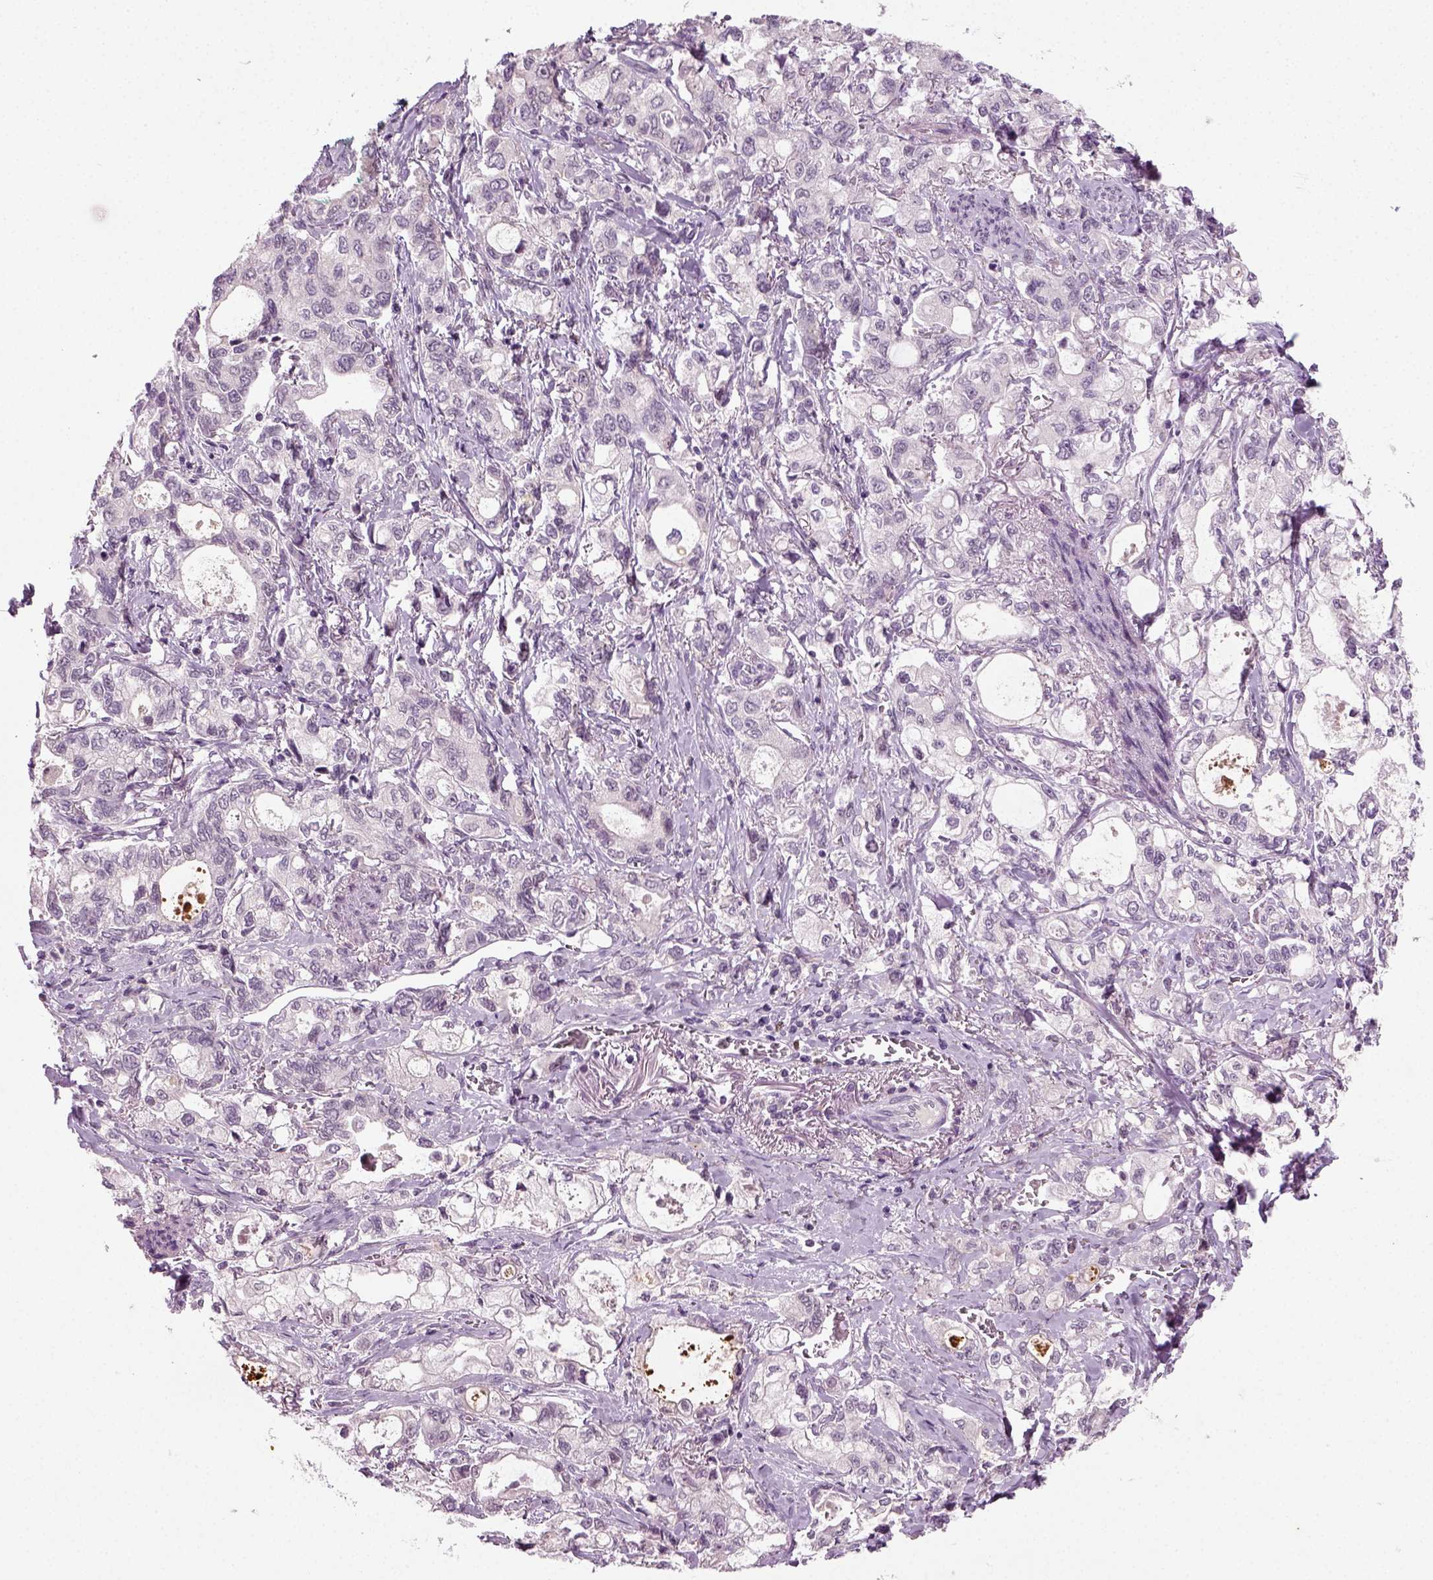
{"staining": {"intensity": "negative", "quantity": "none", "location": "none"}, "tissue": "stomach cancer", "cell_type": "Tumor cells", "image_type": "cancer", "snomed": [{"axis": "morphology", "description": "Adenocarcinoma, NOS"}, {"axis": "topography", "description": "Stomach"}], "caption": "This photomicrograph is of stomach cancer stained with immunohistochemistry (IHC) to label a protein in brown with the nuclei are counter-stained blue. There is no staining in tumor cells.", "gene": "SYNGAP1", "patient": {"sex": "male", "age": 63}}